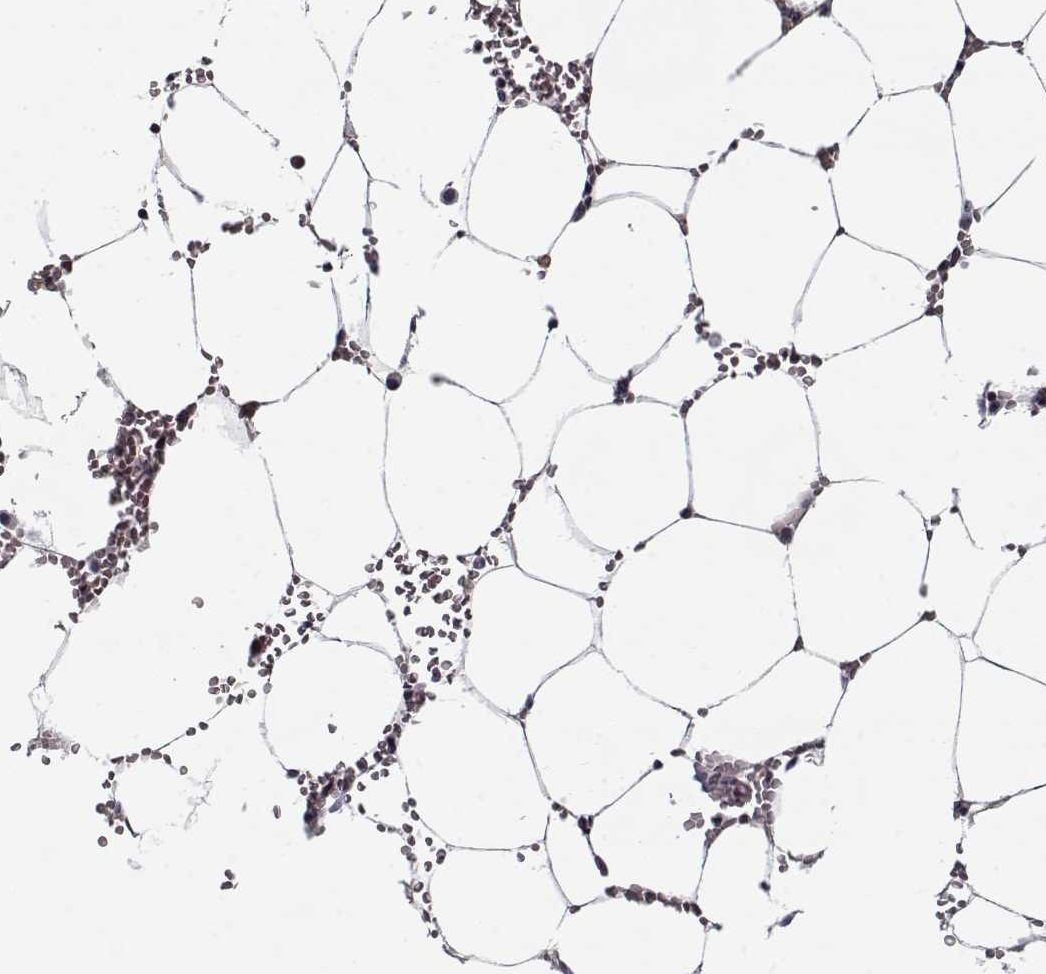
{"staining": {"intensity": "weak", "quantity": "<25%", "location": "nuclear"}, "tissue": "bone marrow", "cell_type": "Hematopoietic cells", "image_type": "normal", "snomed": [{"axis": "morphology", "description": "Normal tissue, NOS"}, {"axis": "topography", "description": "Bone marrow"}], "caption": "The histopathology image demonstrates no staining of hematopoietic cells in unremarkable bone marrow. The staining was performed using DAB to visualize the protein expression in brown, while the nuclei were stained in blue with hematoxylin (Magnification: 20x).", "gene": "TESPA1", "patient": {"sex": "female", "age": 52}}